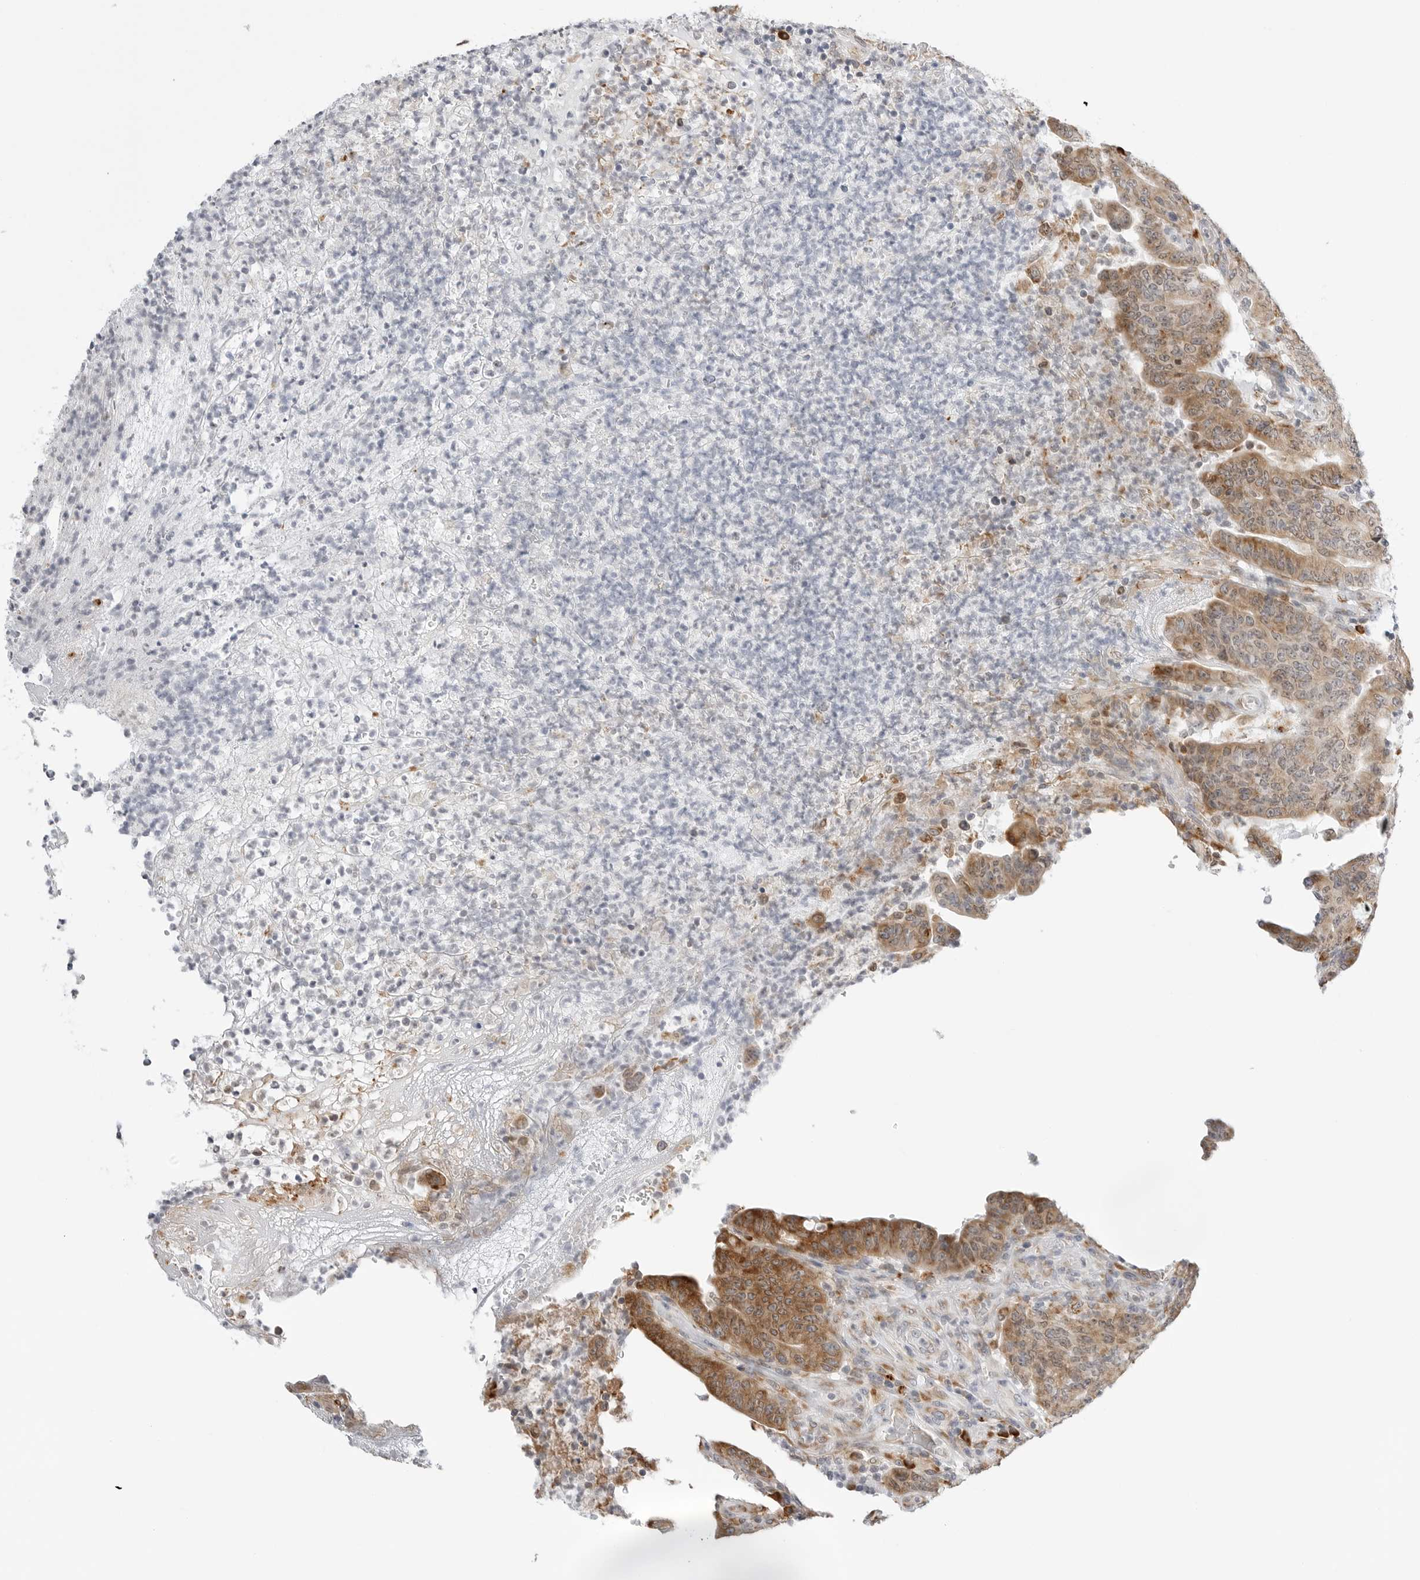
{"staining": {"intensity": "moderate", "quantity": ">75%", "location": "cytoplasmic/membranous"}, "tissue": "colorectal cancer", "cell_type": "Tumor cells", "image_type": "cancer", "snomed": [{"axis": "morphology", "description": "Normal tissue, NOS"}, {"axis": "morphology", "description": "Adenocarcinoma, NOS"}, {"axis": "topography", "description": "Colon"}], "caption": "Moderate cytoplasmic/membranous protein expression is present in approximately >75% of tumor cells in colorectal adenocarcinoma.", "gene": "RPN1", "patient": {"sex": "female", "age": 75}}